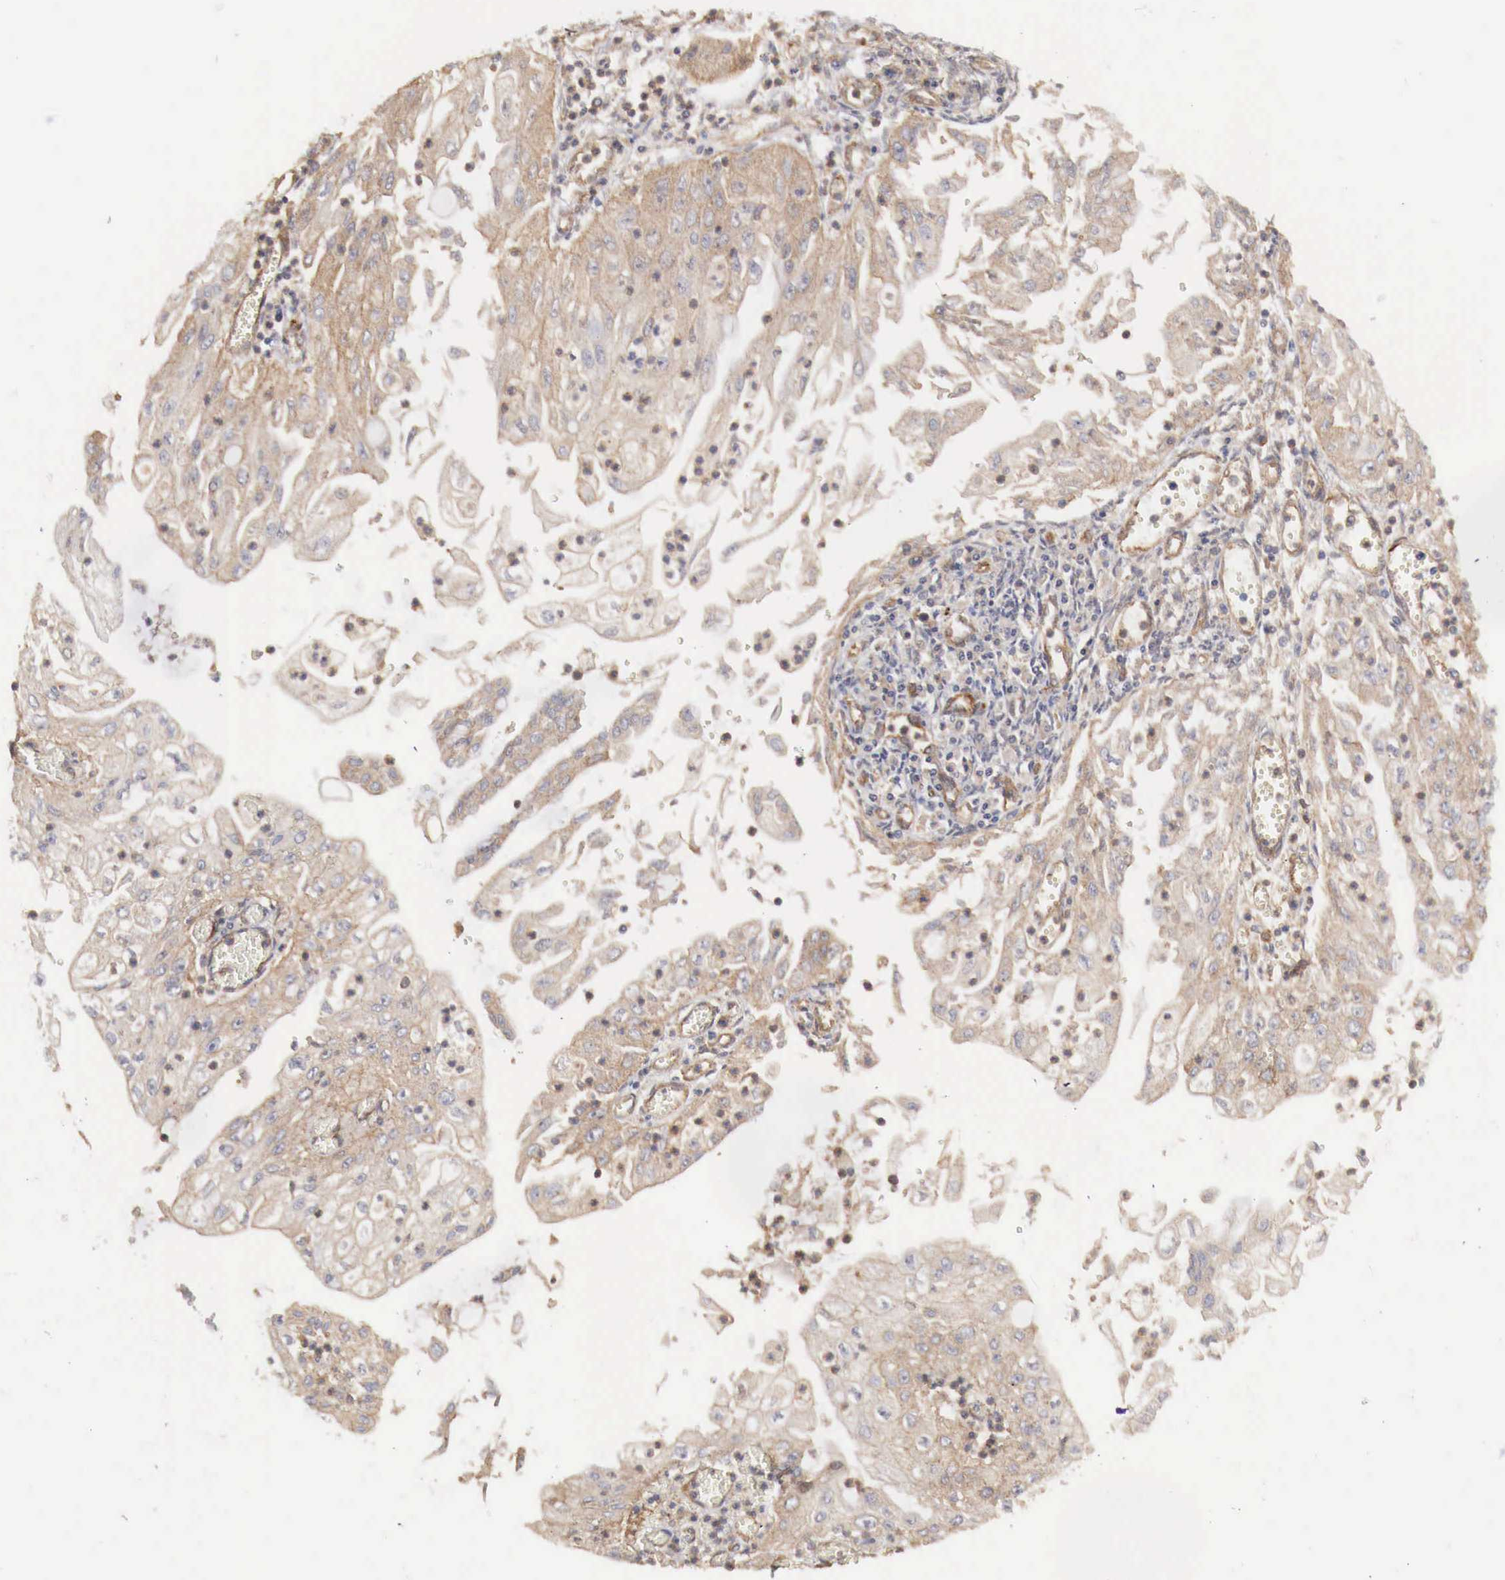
{"staining": {"intensity": "weak", "quantity": ">75%", "location": "cytoplasmic/membranous"}, "tissue": "endometrial cancer", "cell_type": "Tumor cells", "image_type": "cancer", "snomed": [{"axis": "morphology", "description": "Adenocarcinoma, NOS"}, {"axis": "topography", "description": "Endometrium"}], "caption": "High-power microscopy captured an immunohistochemistry image of endometrial adenocarcinoma, revealing weak cytoplasmic/membranous staining in approximately >75% of tumor cells. (DAB (3,3'-diaminobenzidine) = brown stain, brightfield microscopy at high magnification).", "gene": "ARMCX4", "patient": {"sex": "female", "age": 75}}